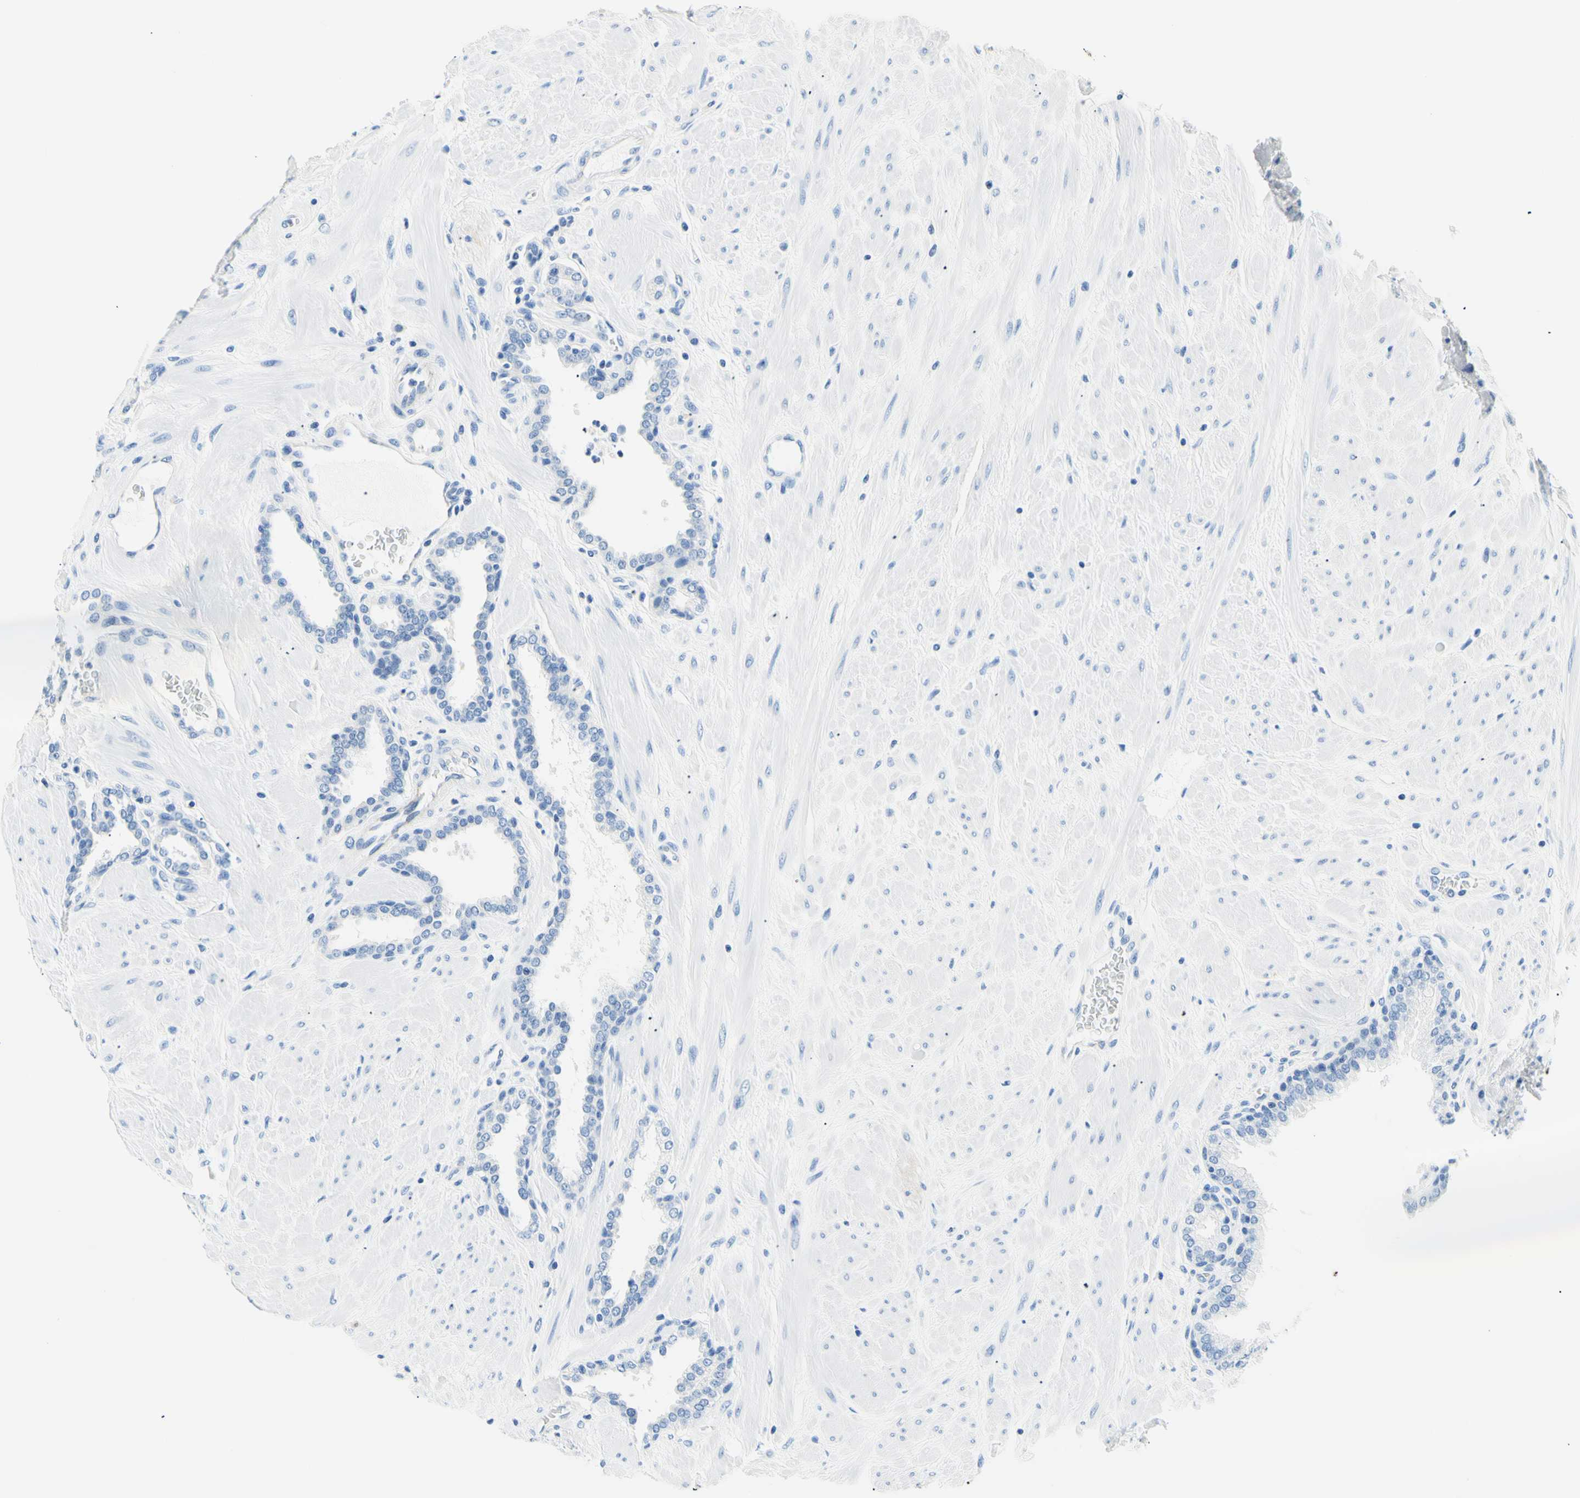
{"staining": {"intensity": "negative", "quantity": "none", "location": "none"}, "tissue": "prostate", "cell_type": "Glandular cells", "image_type": "normal", "snomed": [{"axis": "morphology", "description": "Normal tissue, NOS"}, {"axis": "topography", "description": "Prostate"}], "caption": "A histopathology image of prostate stained for a protein demonstrates no brown staining in glandular cells.", "gene": "HPCA", "patient": {"sex": "male", "age": 51}}